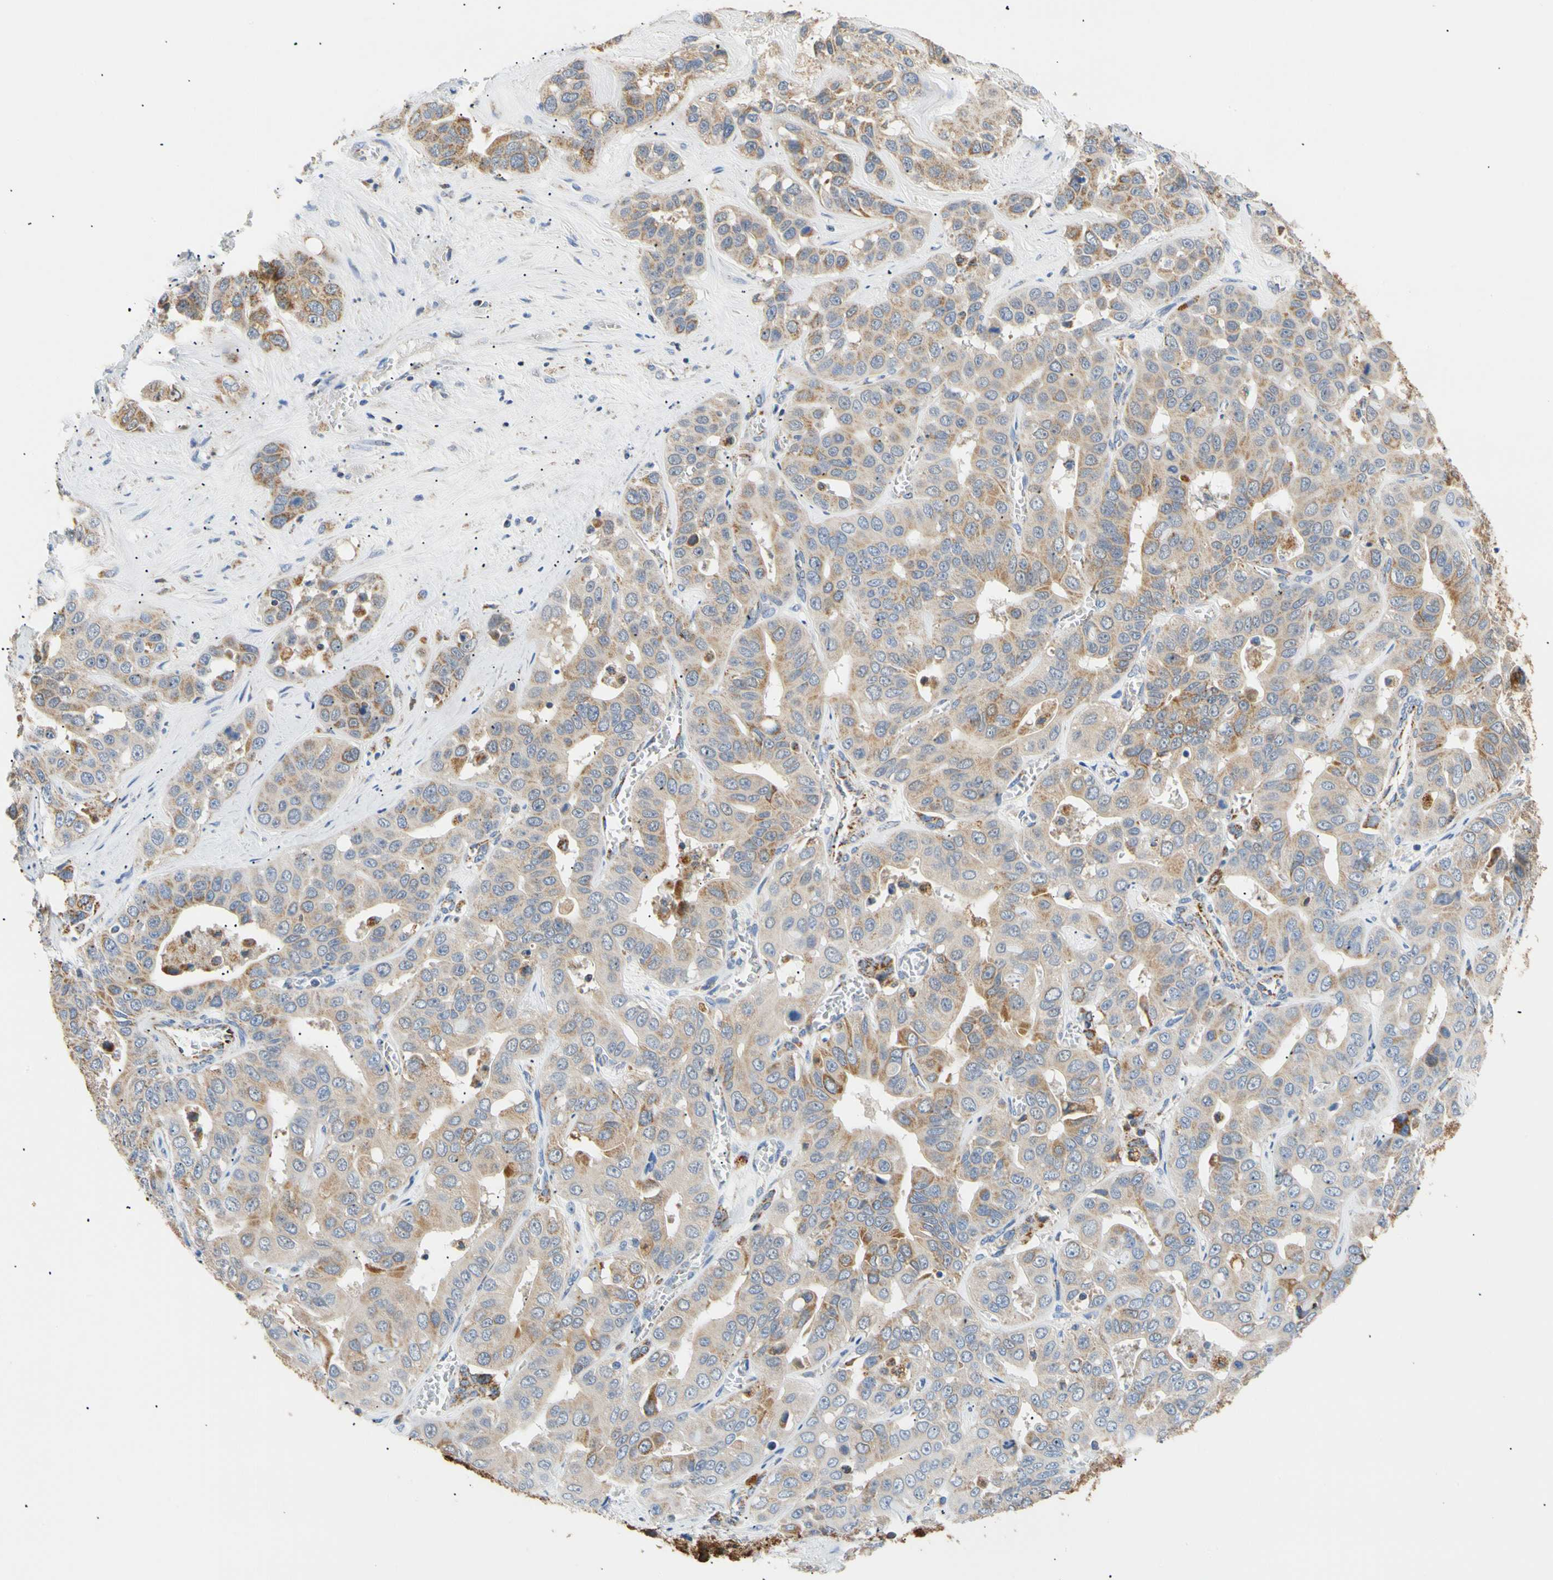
{"staining": {"intensity": "moderate", "quantity": ">75%", "location": "cytoplasmic/membranous"}, "tissue": "liver cancer", "cell_type": "Tumor cells", "image_type": "cancer", "snomed": [{"axis": "morphology", "description": "Cholangiocarcinoma"}, {"axis": "topography", "description": "Liver"}], "caption": "Immunohistochemical staining of liver cancer (cholangiocarcinoma) exhibits medium levels of moderate cytoplasmic/membranous expression in about >75% of tumor cells.", "gene": "ACAT1", "patient": {"sex": "female", "age": 52}}